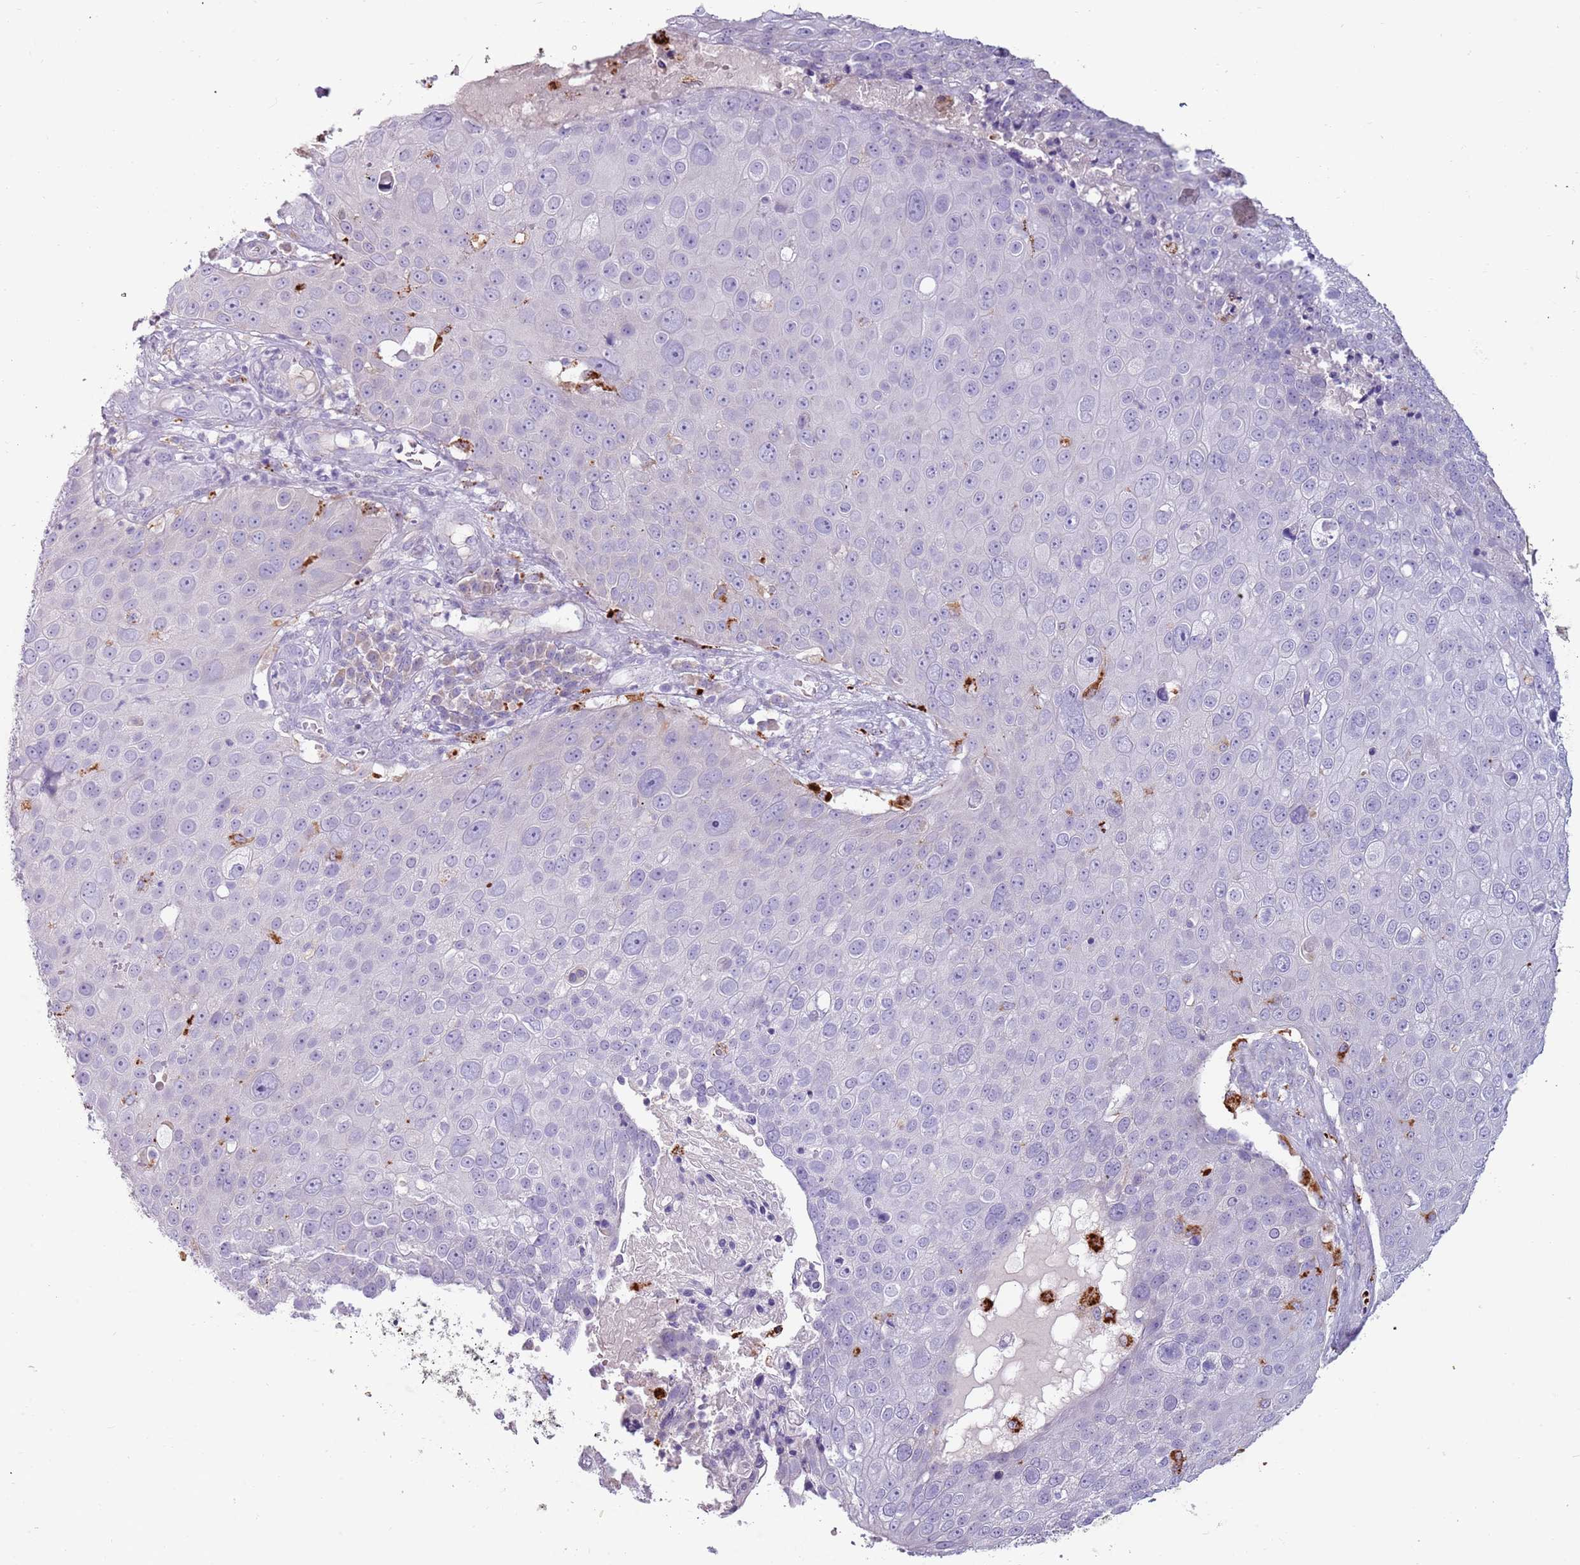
{"staining": {"intensity": "negative", "quantity": "none", "location": "none"}, "tissue": "skin cancer", "cell_type": "Tumor cells", "image_type": "cancer", "snomed": [{"axis": "morphology", "description": "Squamous cell carcinoma, NOS"}, {"axis": "topography", "description": "Skin"}], "caption": "The photomicrograph shows no staining of tumor cells in squamous cell carcinoma (skin).", "gene": "NWD2", "patient": {"sex": "male", "age": 71}}